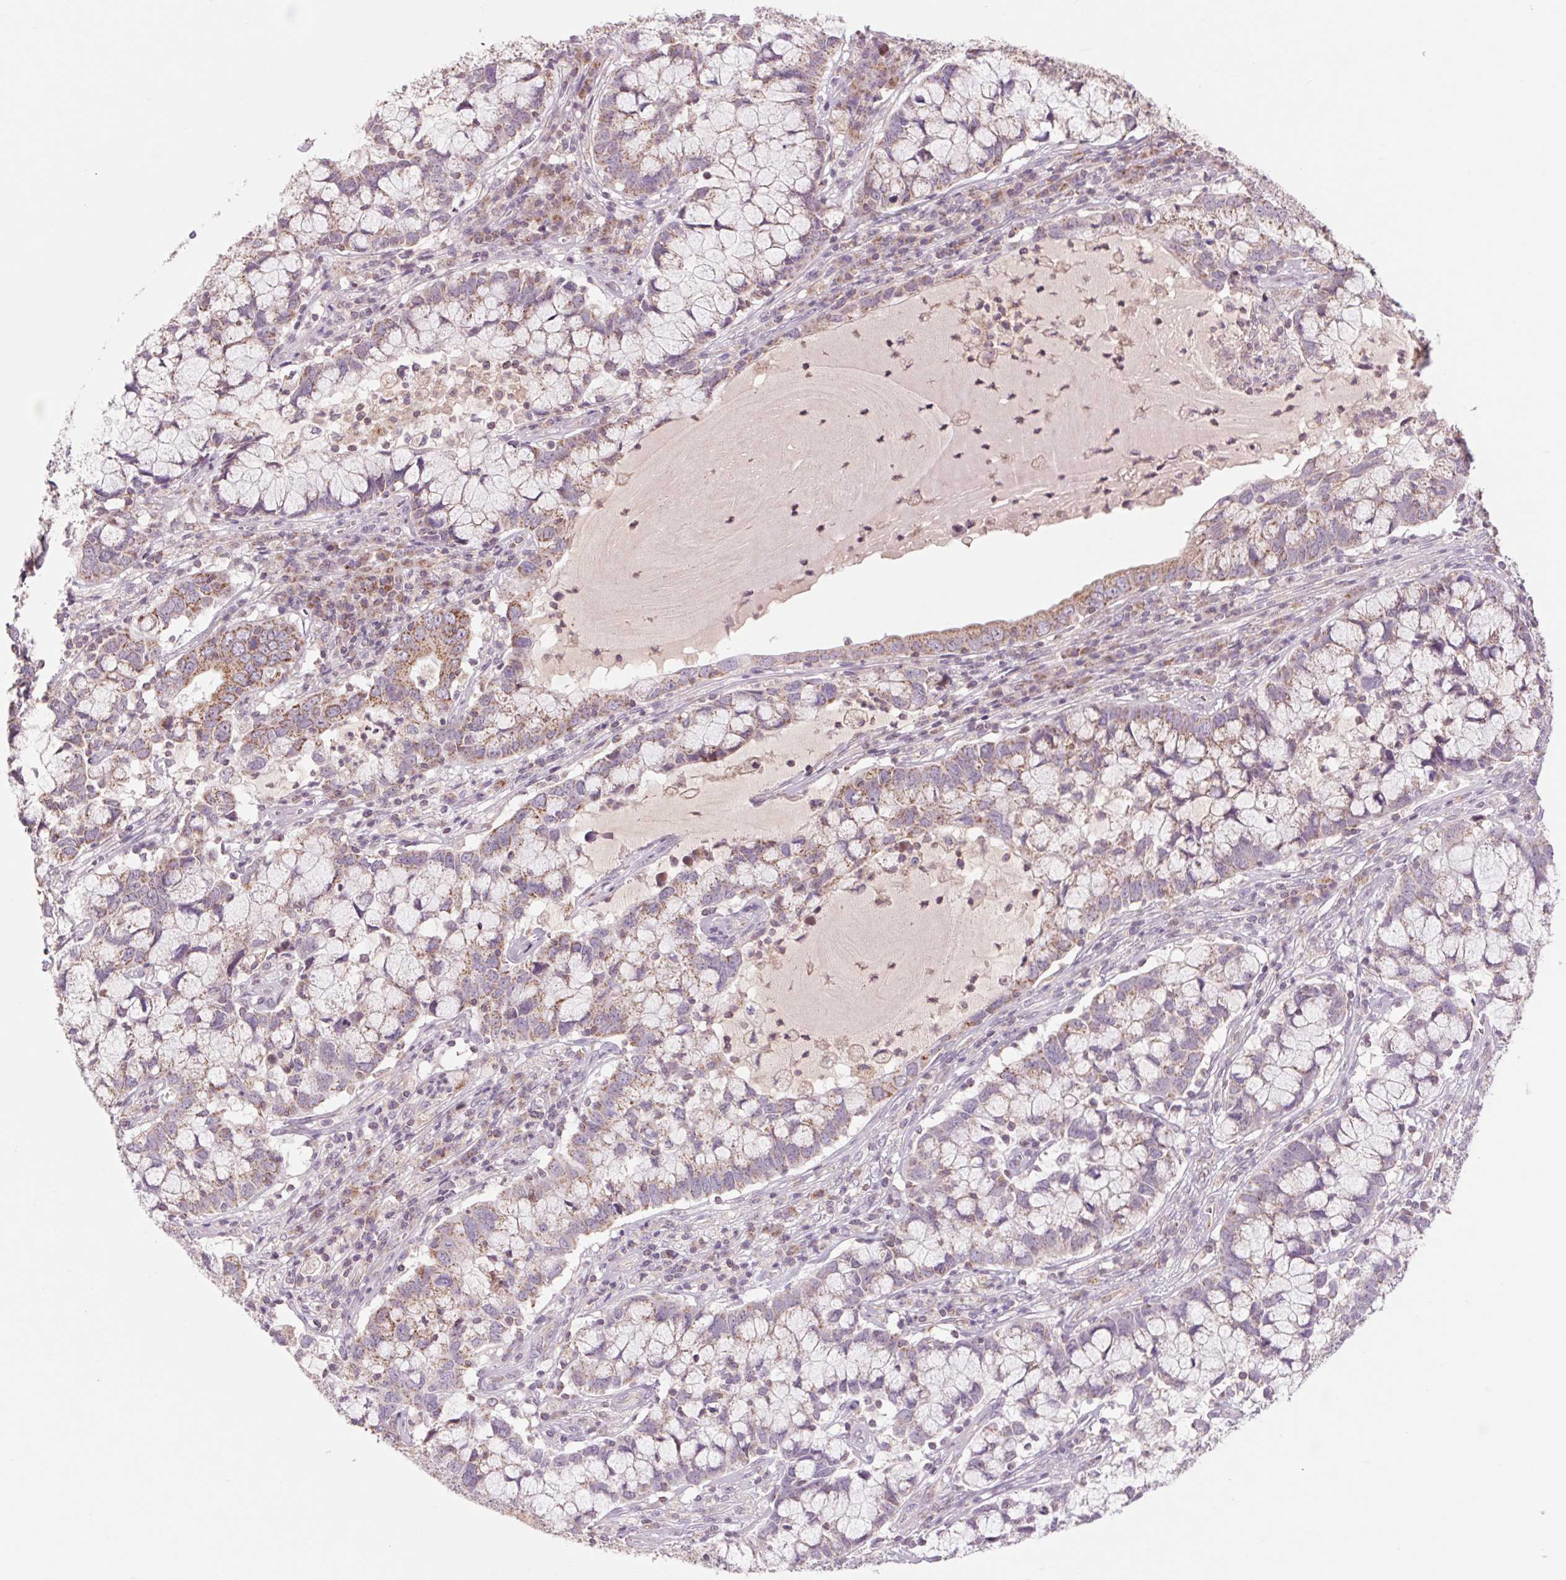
{"staining": {"intensity": "moderate", "quantity": ">75%", "location": "cytoplasmic/membranous"}, "tissue": "cervical cancer", "cell_type": "Tumor cells", "image_type": "cancer", "snomed": [{"axis": "morphology", "description": "Adenocarcinoma, NOS"}, {"axis": "topography", "description": "Cervix"}], "caption": "Adenocarcinoma (cervical) stained with DAB (3,3'-diaminobenzidine) IHC exhibits medium levels of moderate cytoplasmic/membranous staining in approximately >75% of tumor cells. (Brightfield microscopy of DAB IHC at high magnification).", "gene": "COX6A1", "patient": {"sex": "female", "age": 40}}